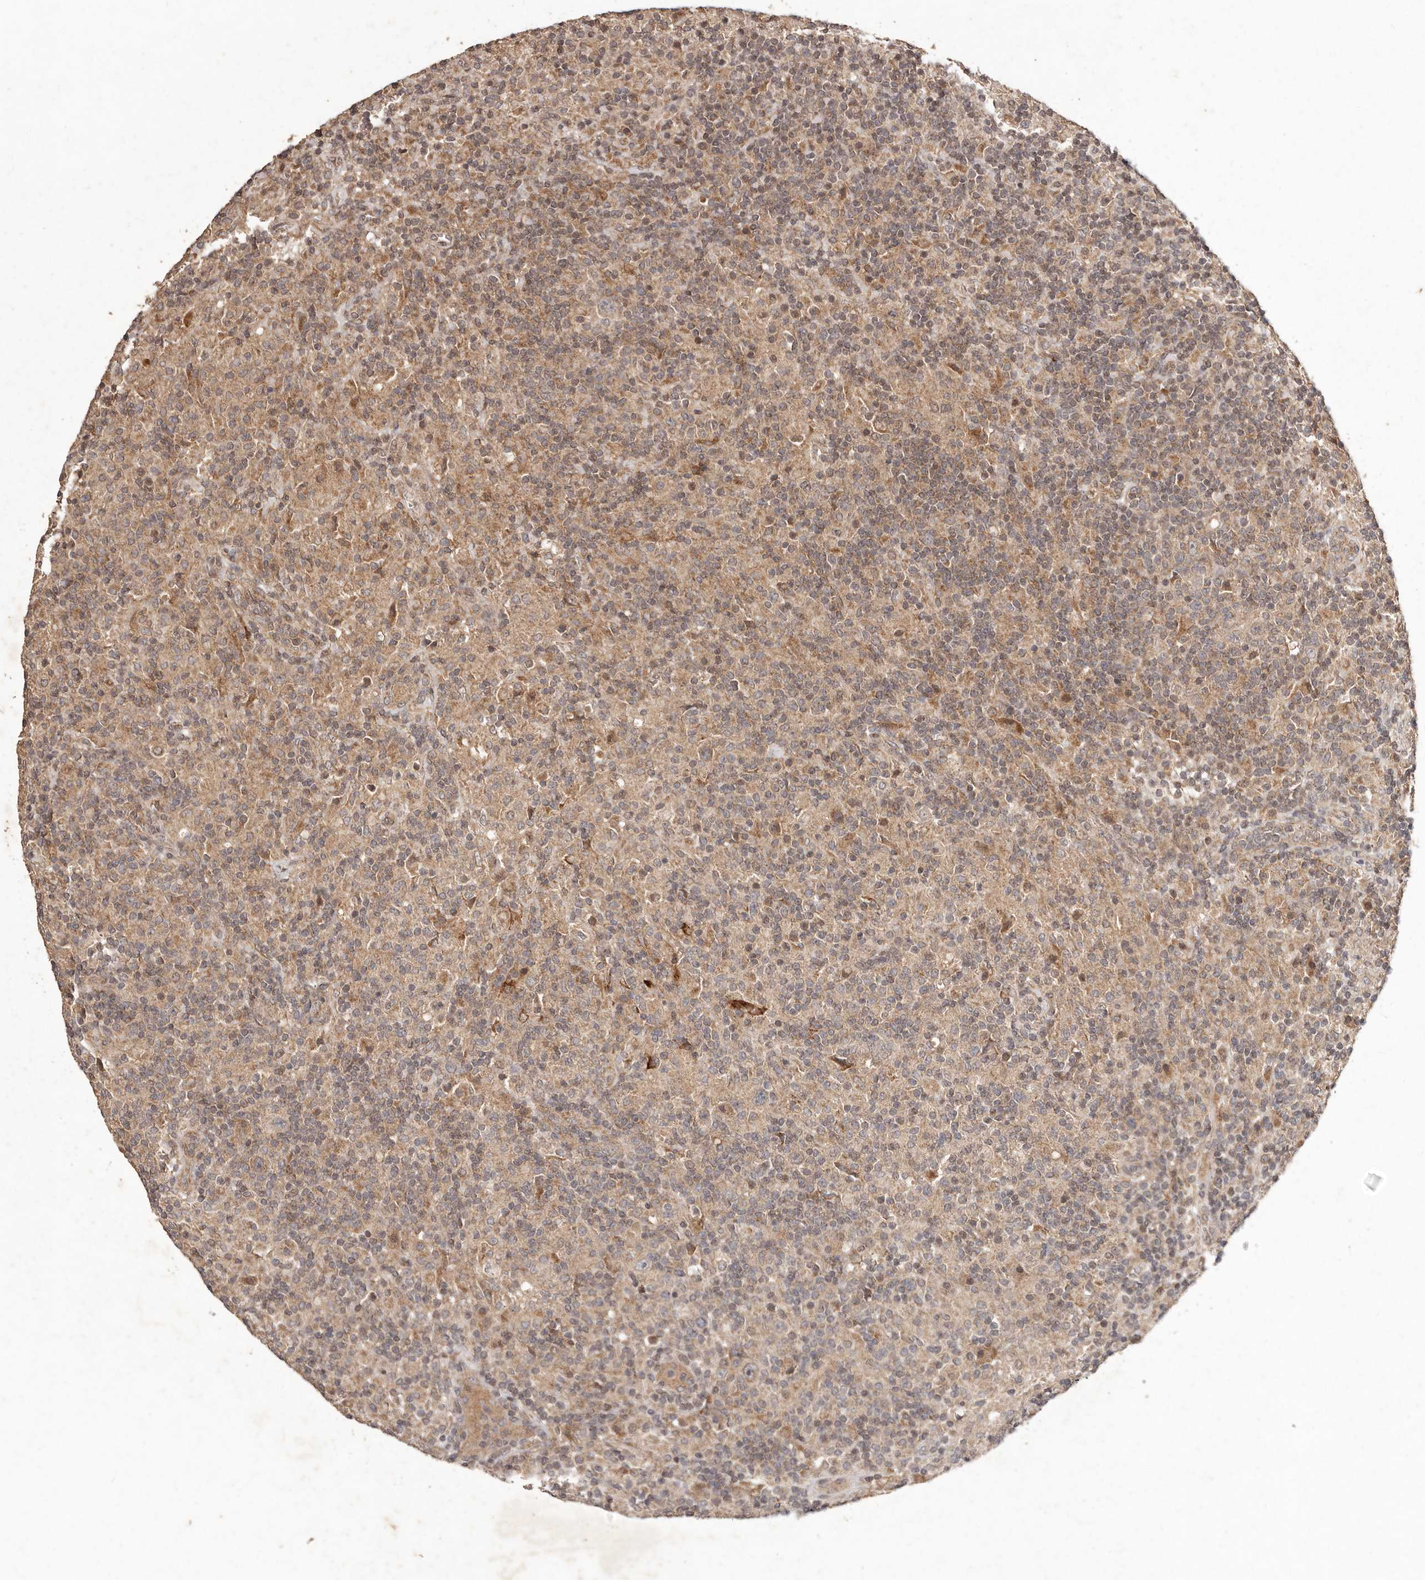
{"staining": {"intensity": "weak", "quantity": ">75%", "location": "cytoplasmic/membranous"}, "tissue": "lymphoma", "cell_type": "Tumor cells", "image_type": "cancer", "snomed": [{"axis": "morphology", "description": "Hodgkin's disease, NOS"}, {"axis": "topography", "description": "Lymph node"}], "caption": "Immunohistochemistry staining of lymphoma, which shows low levels of weak cytoplasmic/membranous staining in about >75% of tumor cells indicating weak cytoplasmic/membranous protein positivity. The staining was performed using DAB (3,3'-diaminobenzidine) (brown) for protein detection and nuclei were counterstained in hematoxylin (blue).", "gene": "PLOD2", "patient": {"sex": "male", "age": 70}}